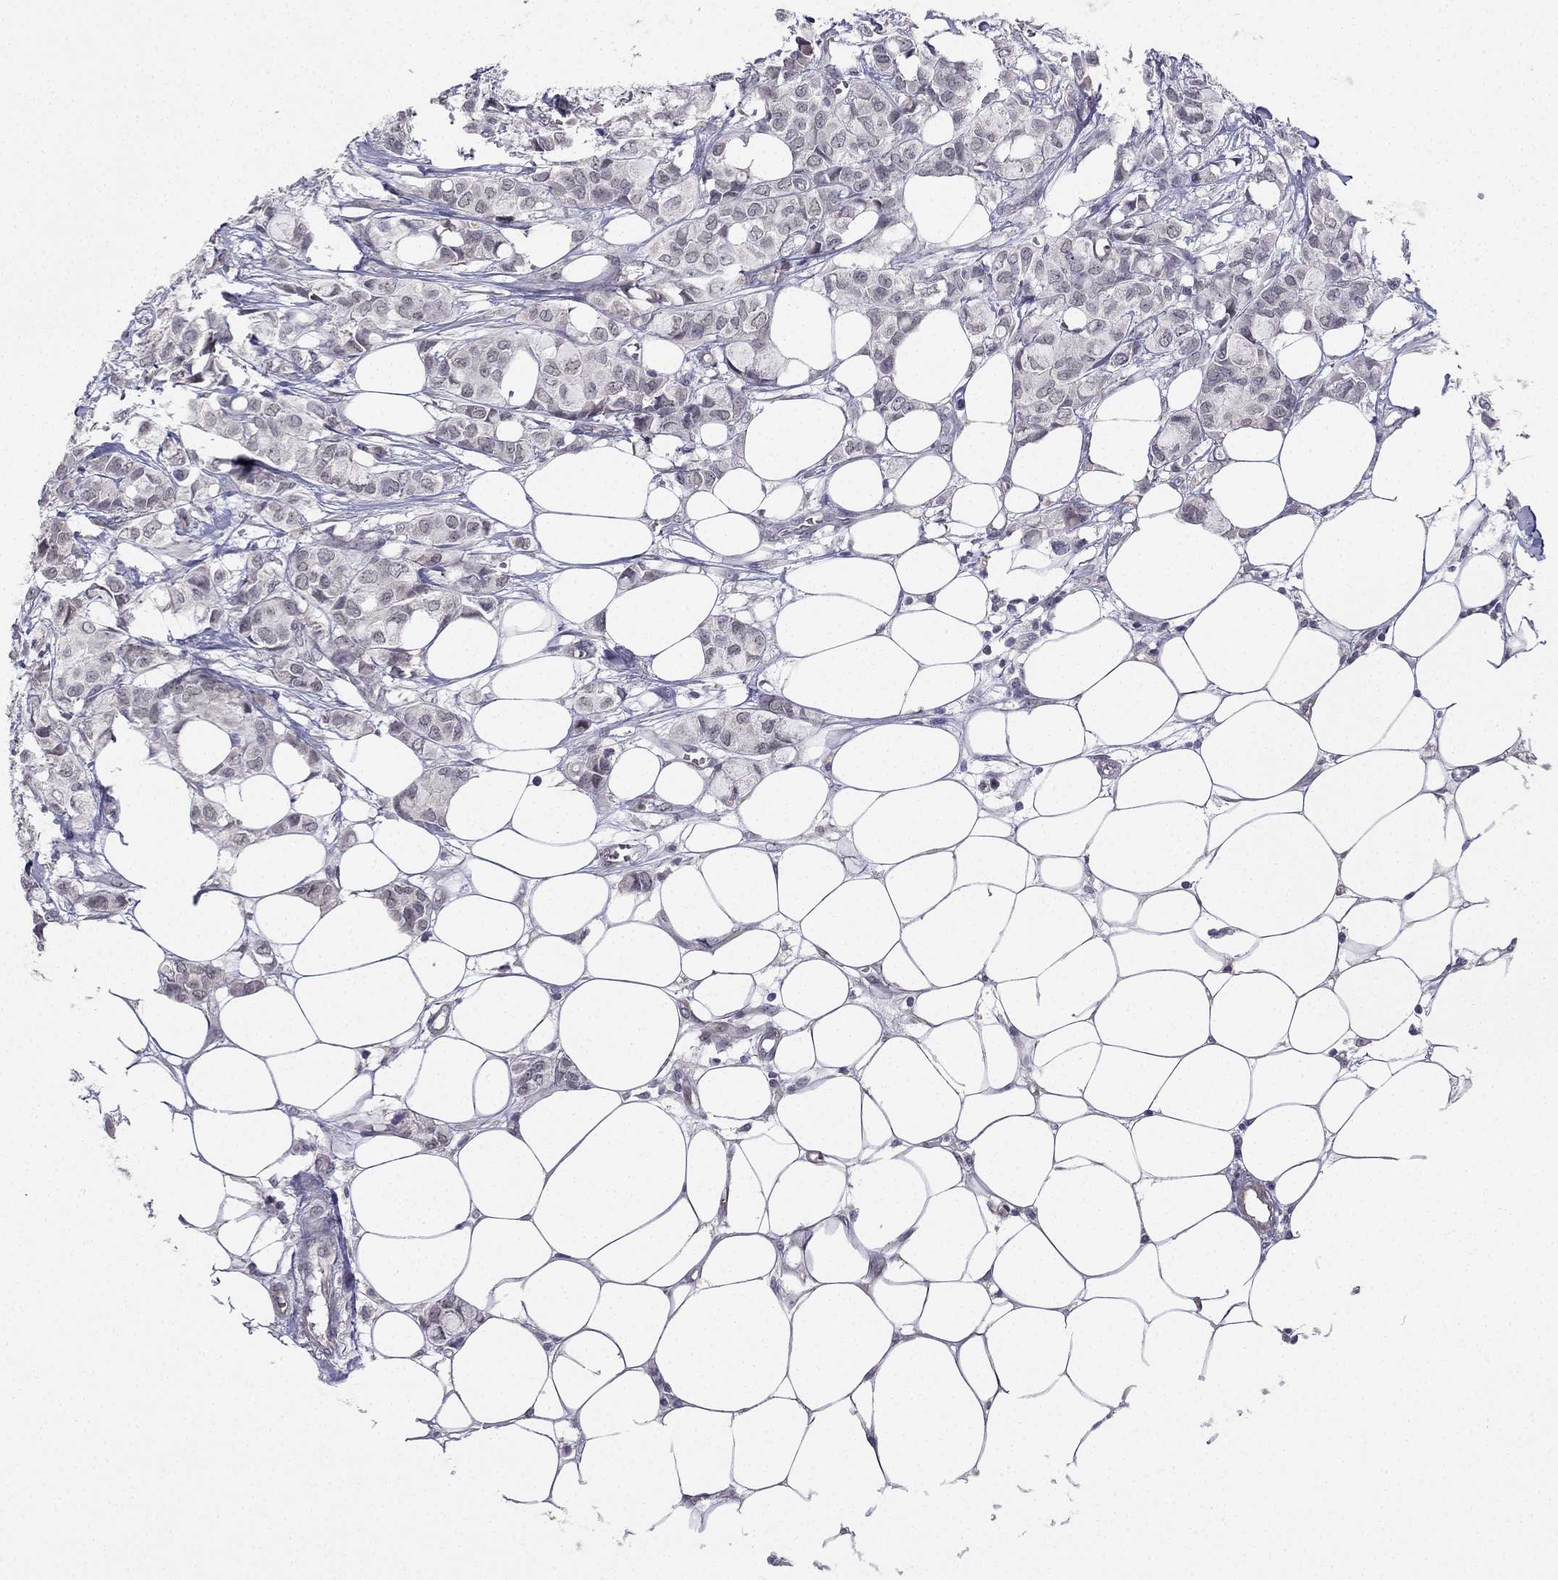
{"staining": {"intensity": "negative", "quantity": "none", "location": "none"}, "tissue": "breast cancer", "cell_type": "Tumor cells", "image_type": "cancer", "snomed": [{"axis": "morphology", "description": "Duct carcinoma"}, {"axis": "topography", "description": "Breast"}], "caption": "Breast cancer stained for a protein using immunohistochemistry (IHC) demonstrates no staining tumor cells.", "gene": "CHST8", "patient": {"sex": "female", "age": 85}}